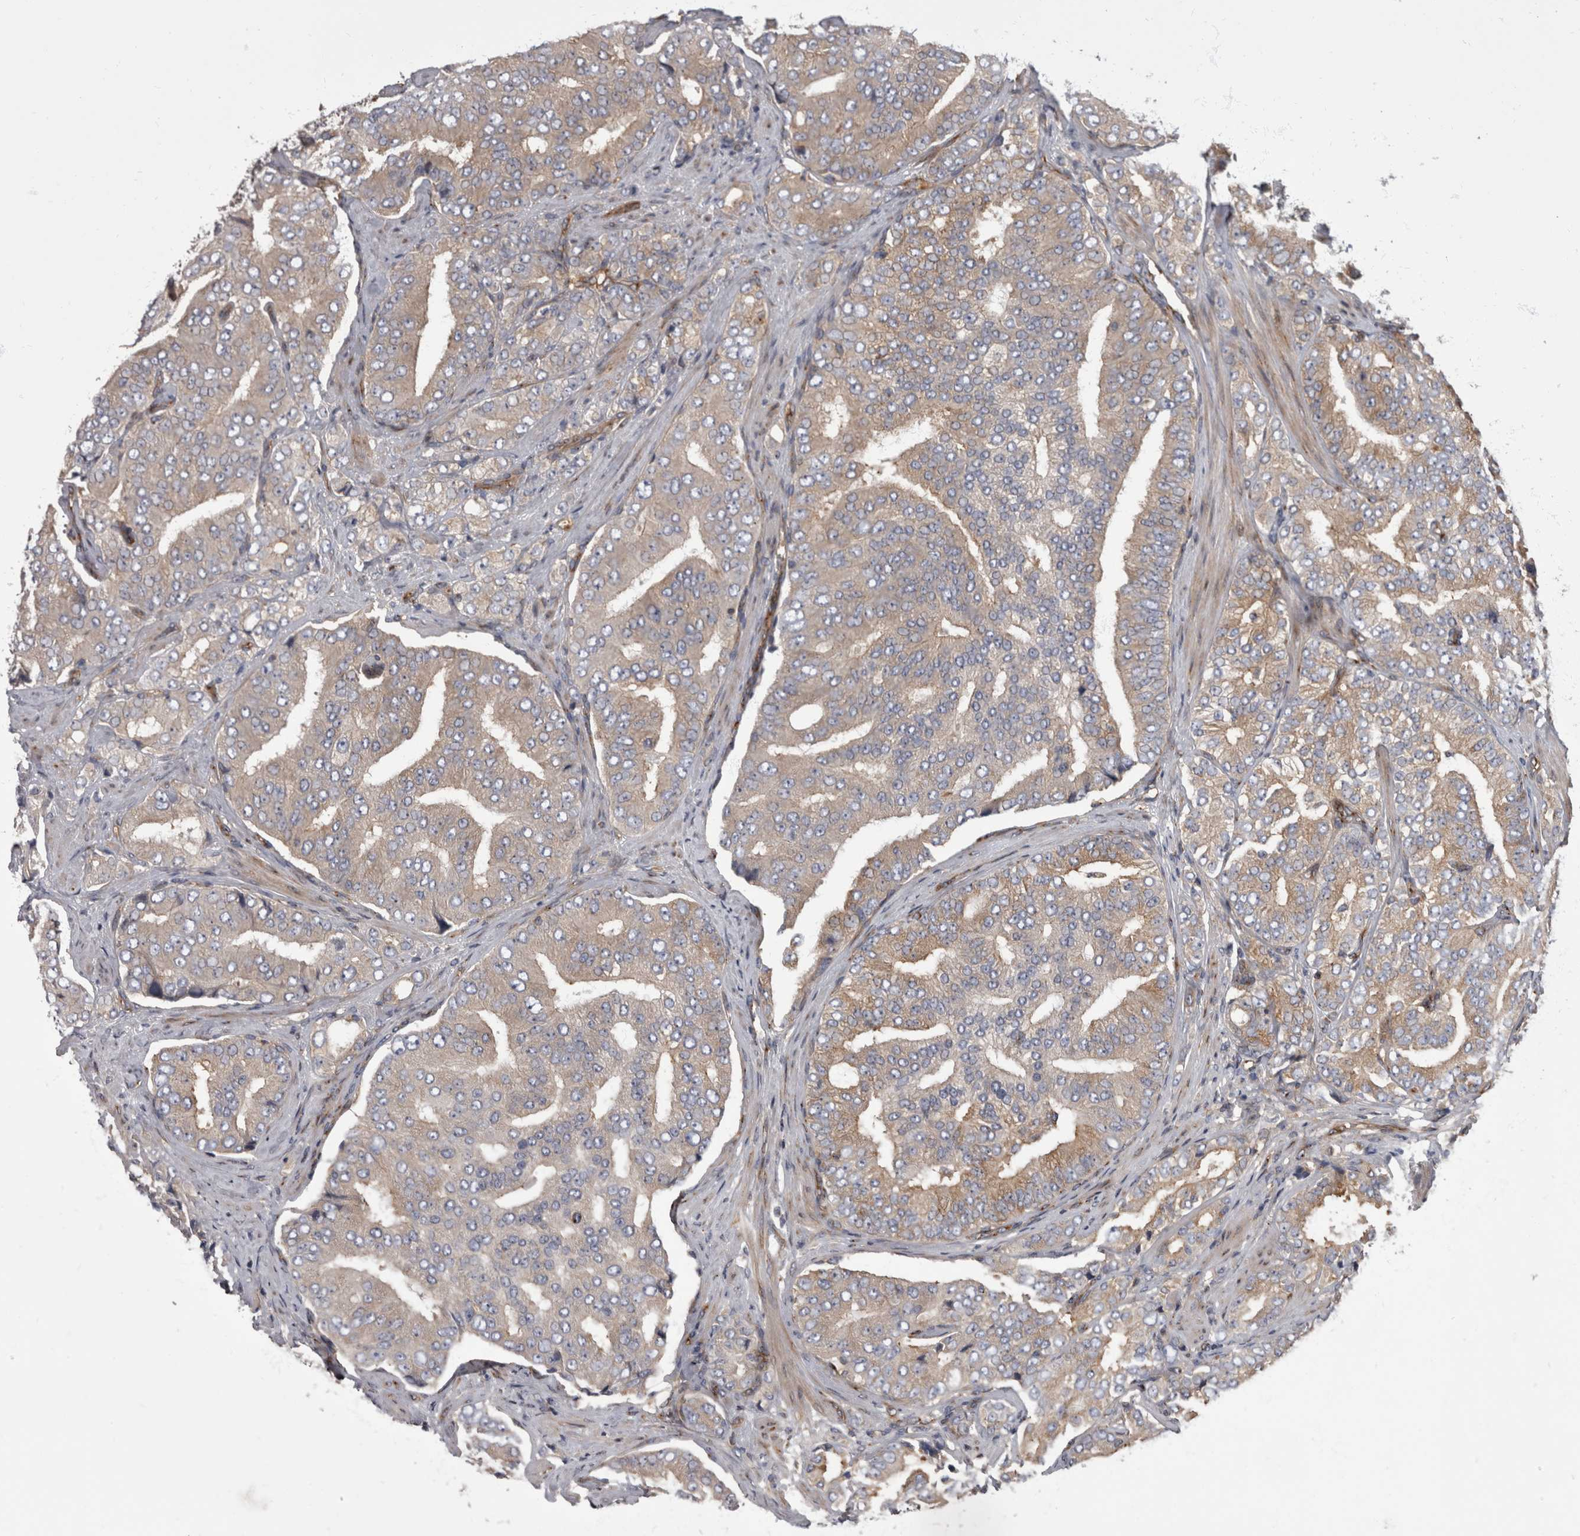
{"staining": {"intensity": "weak", "quantity": "<25%", "location": "cytoplasmic/membranous"}, "tissue": "prostate cancer", "cell_type": "Tumor cells", "image_type": "cancer", "snomed": [{"axis": "morphology", "description": "Adenocarcinoma, High grade"}, {"axis": "topography", "description": "Prostate"}], "caption": "IHC photomicrograph of neoplastic tissue: human prostate cancer (high-grade adenocarcinoma) stained with DAB (3,3'-diaminobenzidine) exhibits no significant protein expression in tumor cells.", "gene": "HOOK3", "patient": {"sex": "male", "age": 58}}